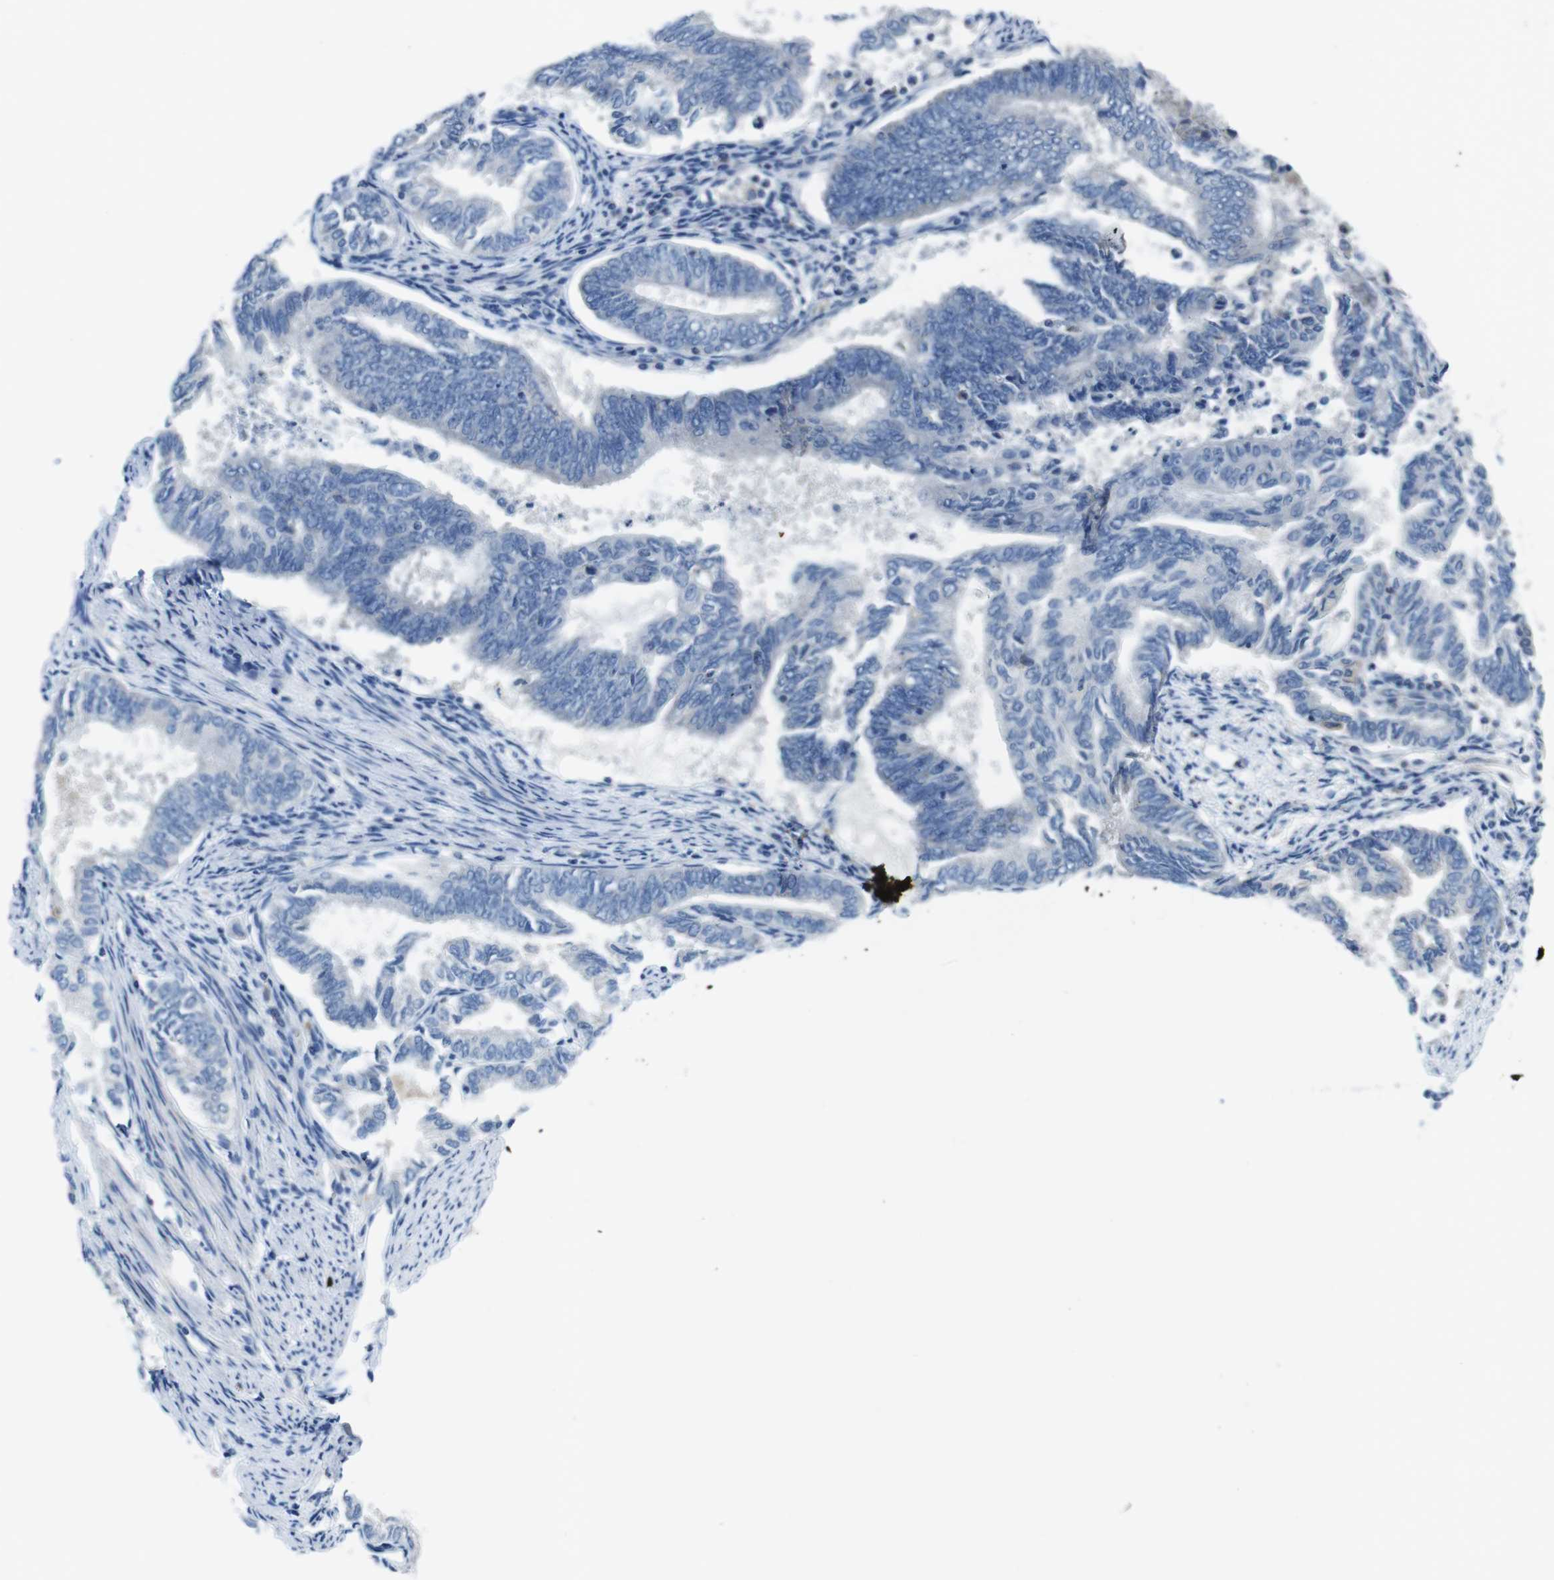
{"staining": {"intensity": "negative", "quantity": "none", "location": "none"}, "tissue": "endometrial cancer", "cell_type": "Tumor cells", "image_type": "cancer", "snomed": [{"axis": "morphology", "description": "Adenocarcinoma, NOS"}, {"axis": "topography", "description": "Endometrium"}], "caption": "This is an immunohistochemistry (IHC) image of human adenocarcinoma (endometrial). There is no staining in tumor cells.", "gene": "PIK3CD", "patient": {"sex": "female", "age": 86}}